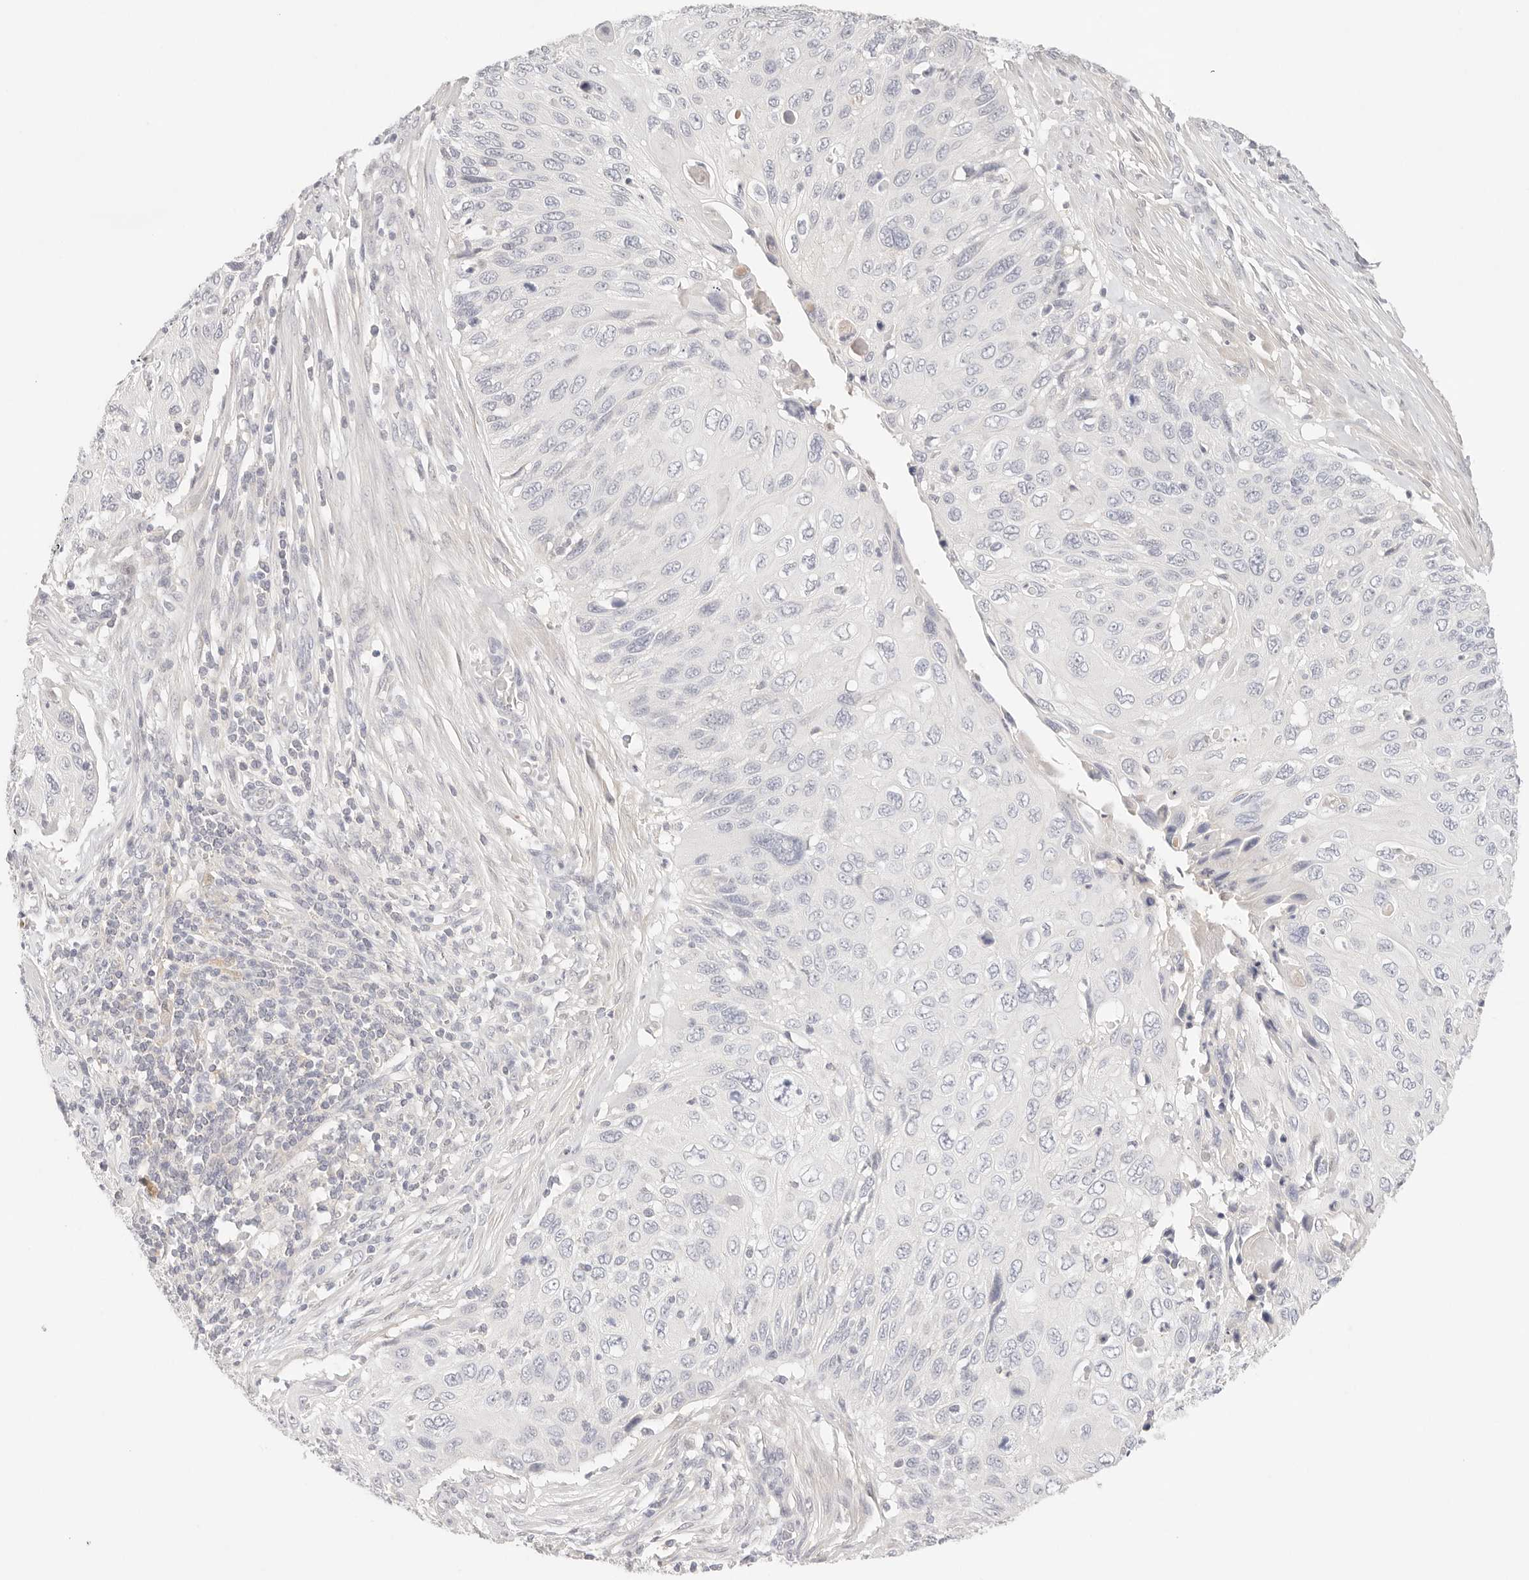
{"staining": {"intensity": "negative", "quantity": "none", "location": "none"}, "tissue": "cervical cancer", "cell_type": "Tumor cells", "image_type": "cancer", "snomed": [{"axis": "morphology", "description": "Squamous cell carcinoma, NOS"}, {"axis": "topography", "description": "Cervix"}], "caption": "Immunohistochemistry photomicrograph of human squamous cell carcinoma (cervical) stained for a protein (brown), which exhibits no expression in tumor cells. (DAB (3,3'-diaminobenzidine) immunohistochemistry visualized using brightfield microscopy, high magnification).", "gene": "SPHK1", "patient": {"sex": "female", "age": 70}}